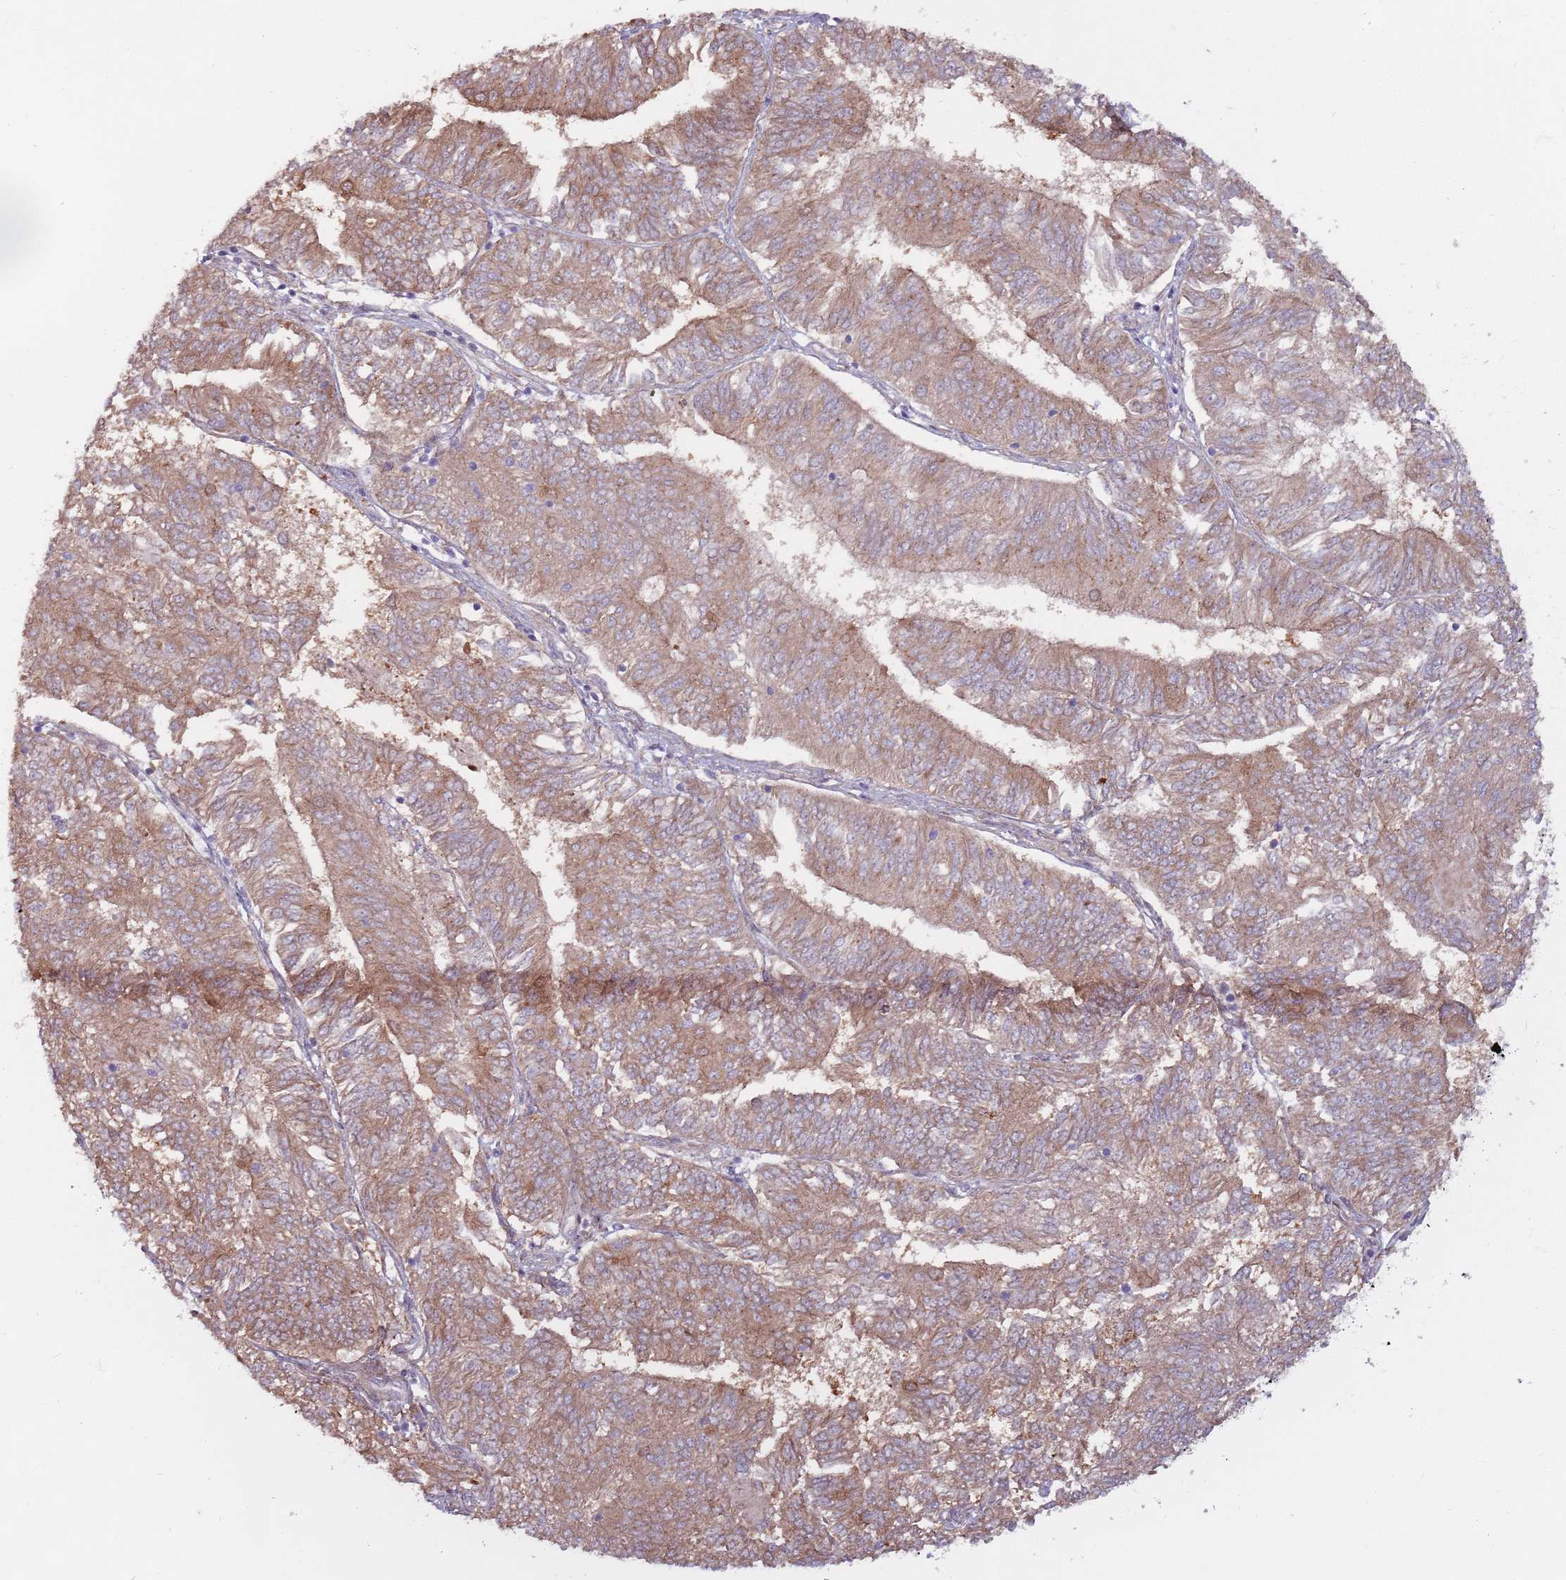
{"staining": {"intensity": "moderate", "quantity": ">75%", "location": "cytoplasmic/membranous"}, "tissue": "endometrial cancer", "cell_type": "Tumor cells", "image_type": "cancer", "snomed": [{"axis": "morphology", "description": "Adenocarcinoma, NOS"}, {"axis": "topography", "description": "Endometrium"}], "caption": "Endometrial cancer tissue exhibits moderate cytoplasmic/membranous positivity in about >75% of tumor cells", "gene": "CCDC150", "patient": {"sex": "female", "age": 58}}